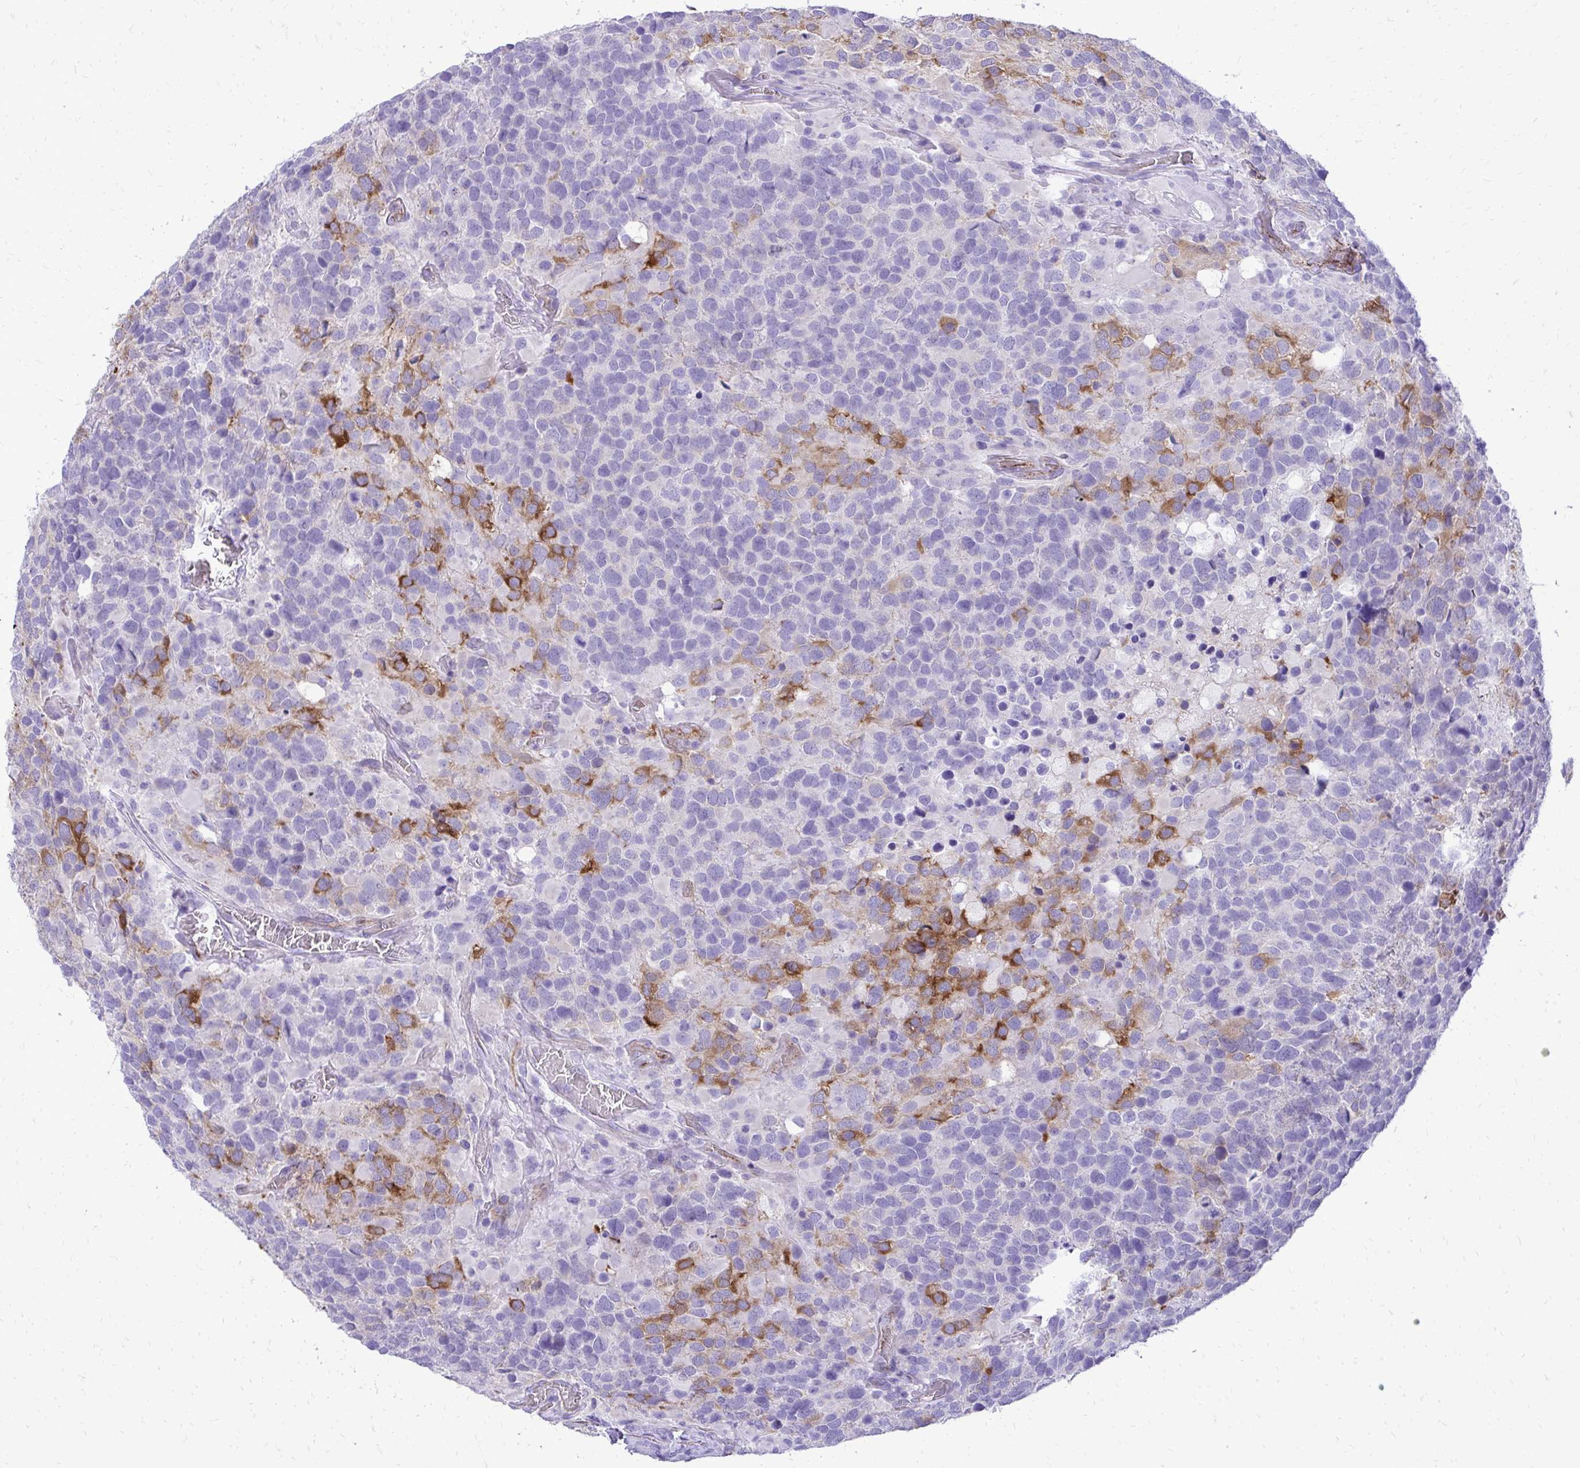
{"staining": {"intensity": "moderate", "quantity": "<25%", "location": "cytoplasmic/membranous"}, "tissue": "glioma", "cell_type": "Tumor cells", "image_type": "cancer", "snomed": [{"axis": "morphology", "description": "Glioma, malignant, High grade"}, {"axis": "topography", "description": "Brain"}], "caption": "Immunohistochemical staining of human glioma displays low levels of moderate cytoplasmic/membranous protein expression in about <25% of tumor cells.", "gene": "PELI3", "patient": {"sex": "female", "age": 40}}